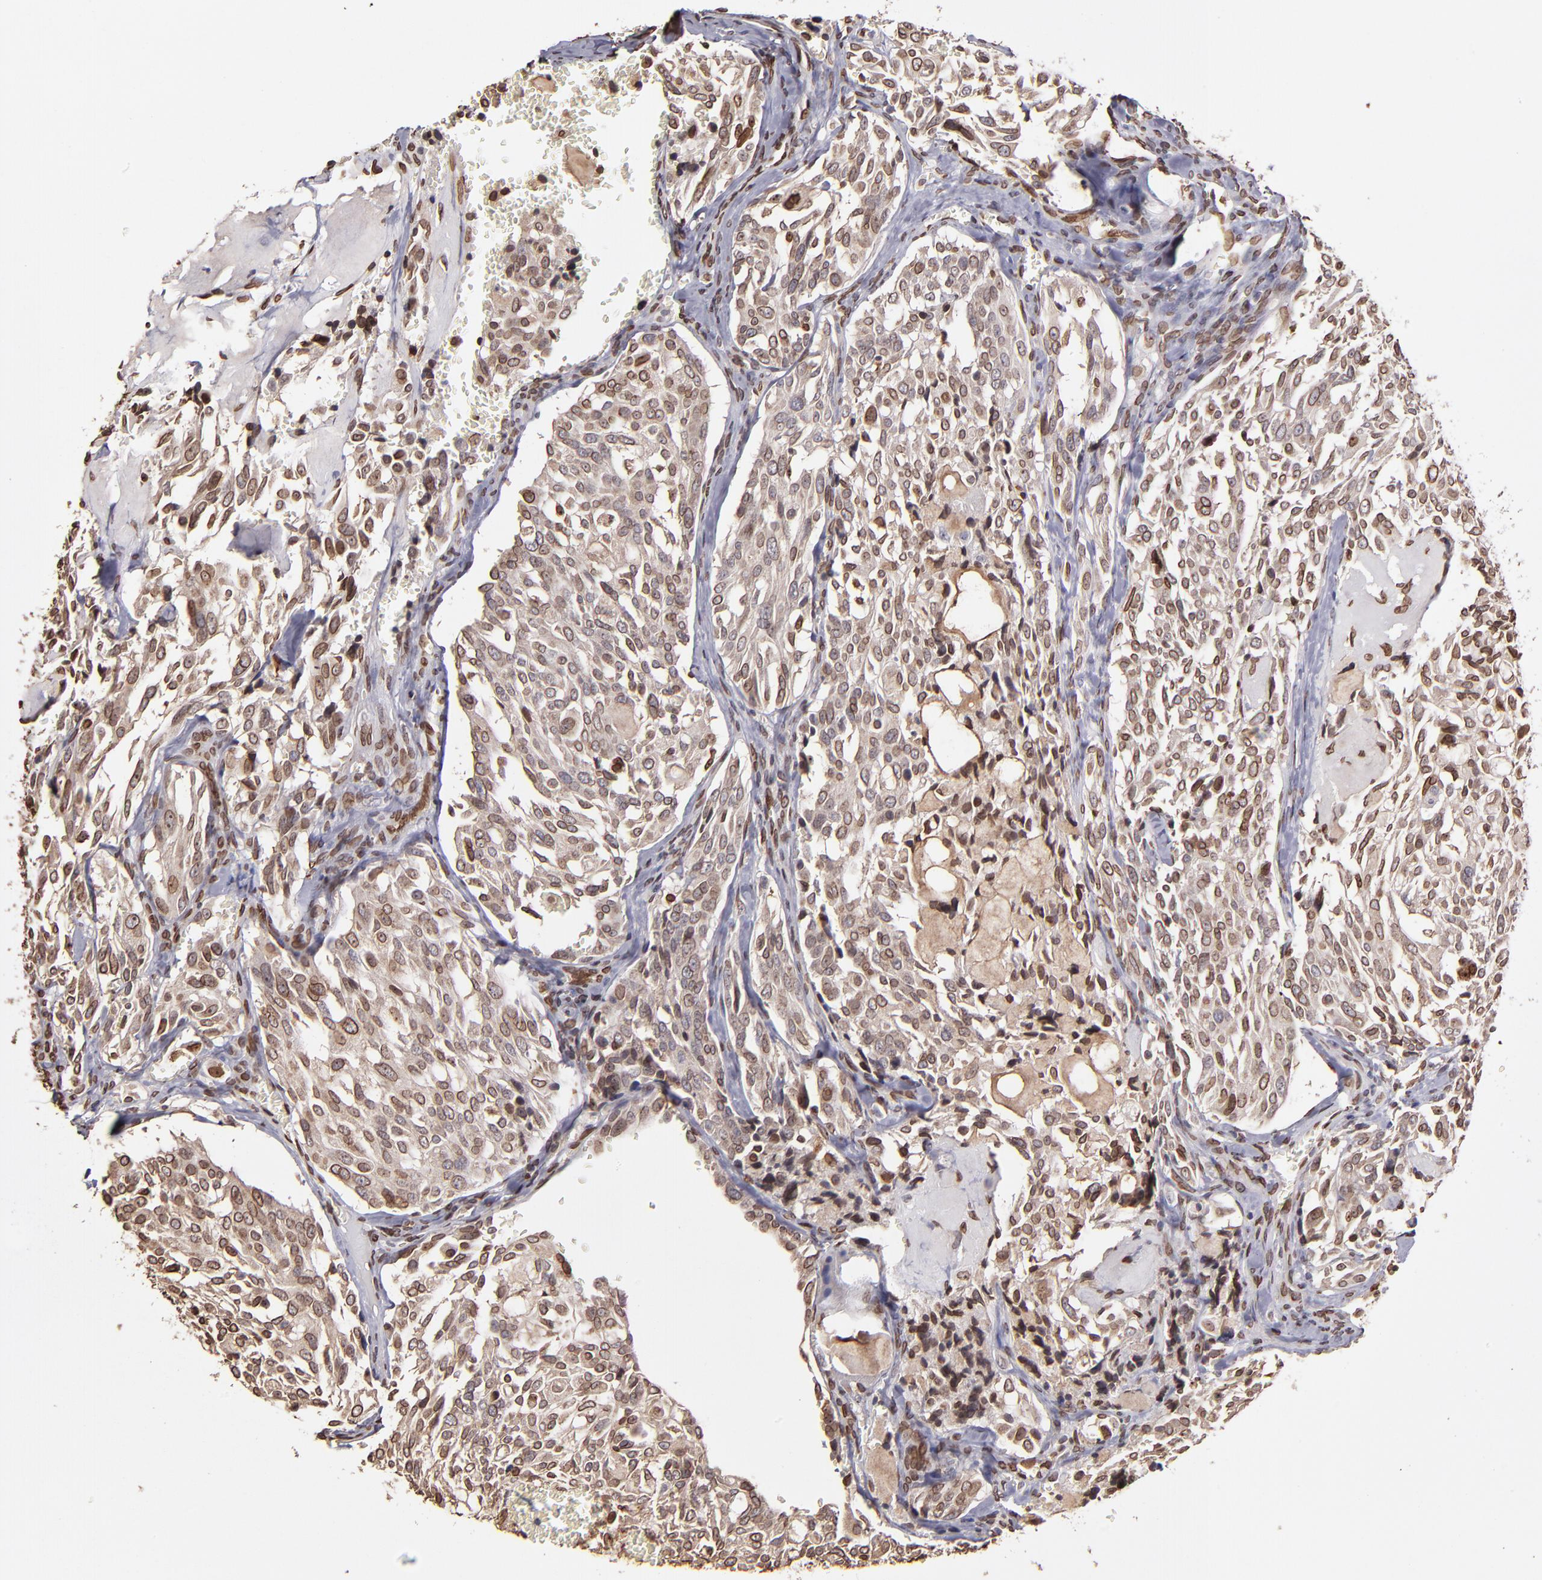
{"staining": {"intensity": "moderate", "quantity": ">75%", "location": "cytoplasmic/membranous,nuclear"}, "tissue": "thyroid cancer", "cell_type": "Tumor cells", "image_type": "cancer", "snomed": [{"axis": "morphology", "description": "Carcinoma, NOS"}, {"axis": "morphology", "description": "Carcinoid, malignant, NOS"}, {"axis": "topography", "description": "Thyroid gland"}], "caption": "Human thyroid carcinoma stained with a brown dye demonstrates moderate cytoplasmic/membranous and nuclear positive expression in approximately >75% of tumor cells.", "gene": "PUM3", "patient": {"sex": "male", "age": 33}}